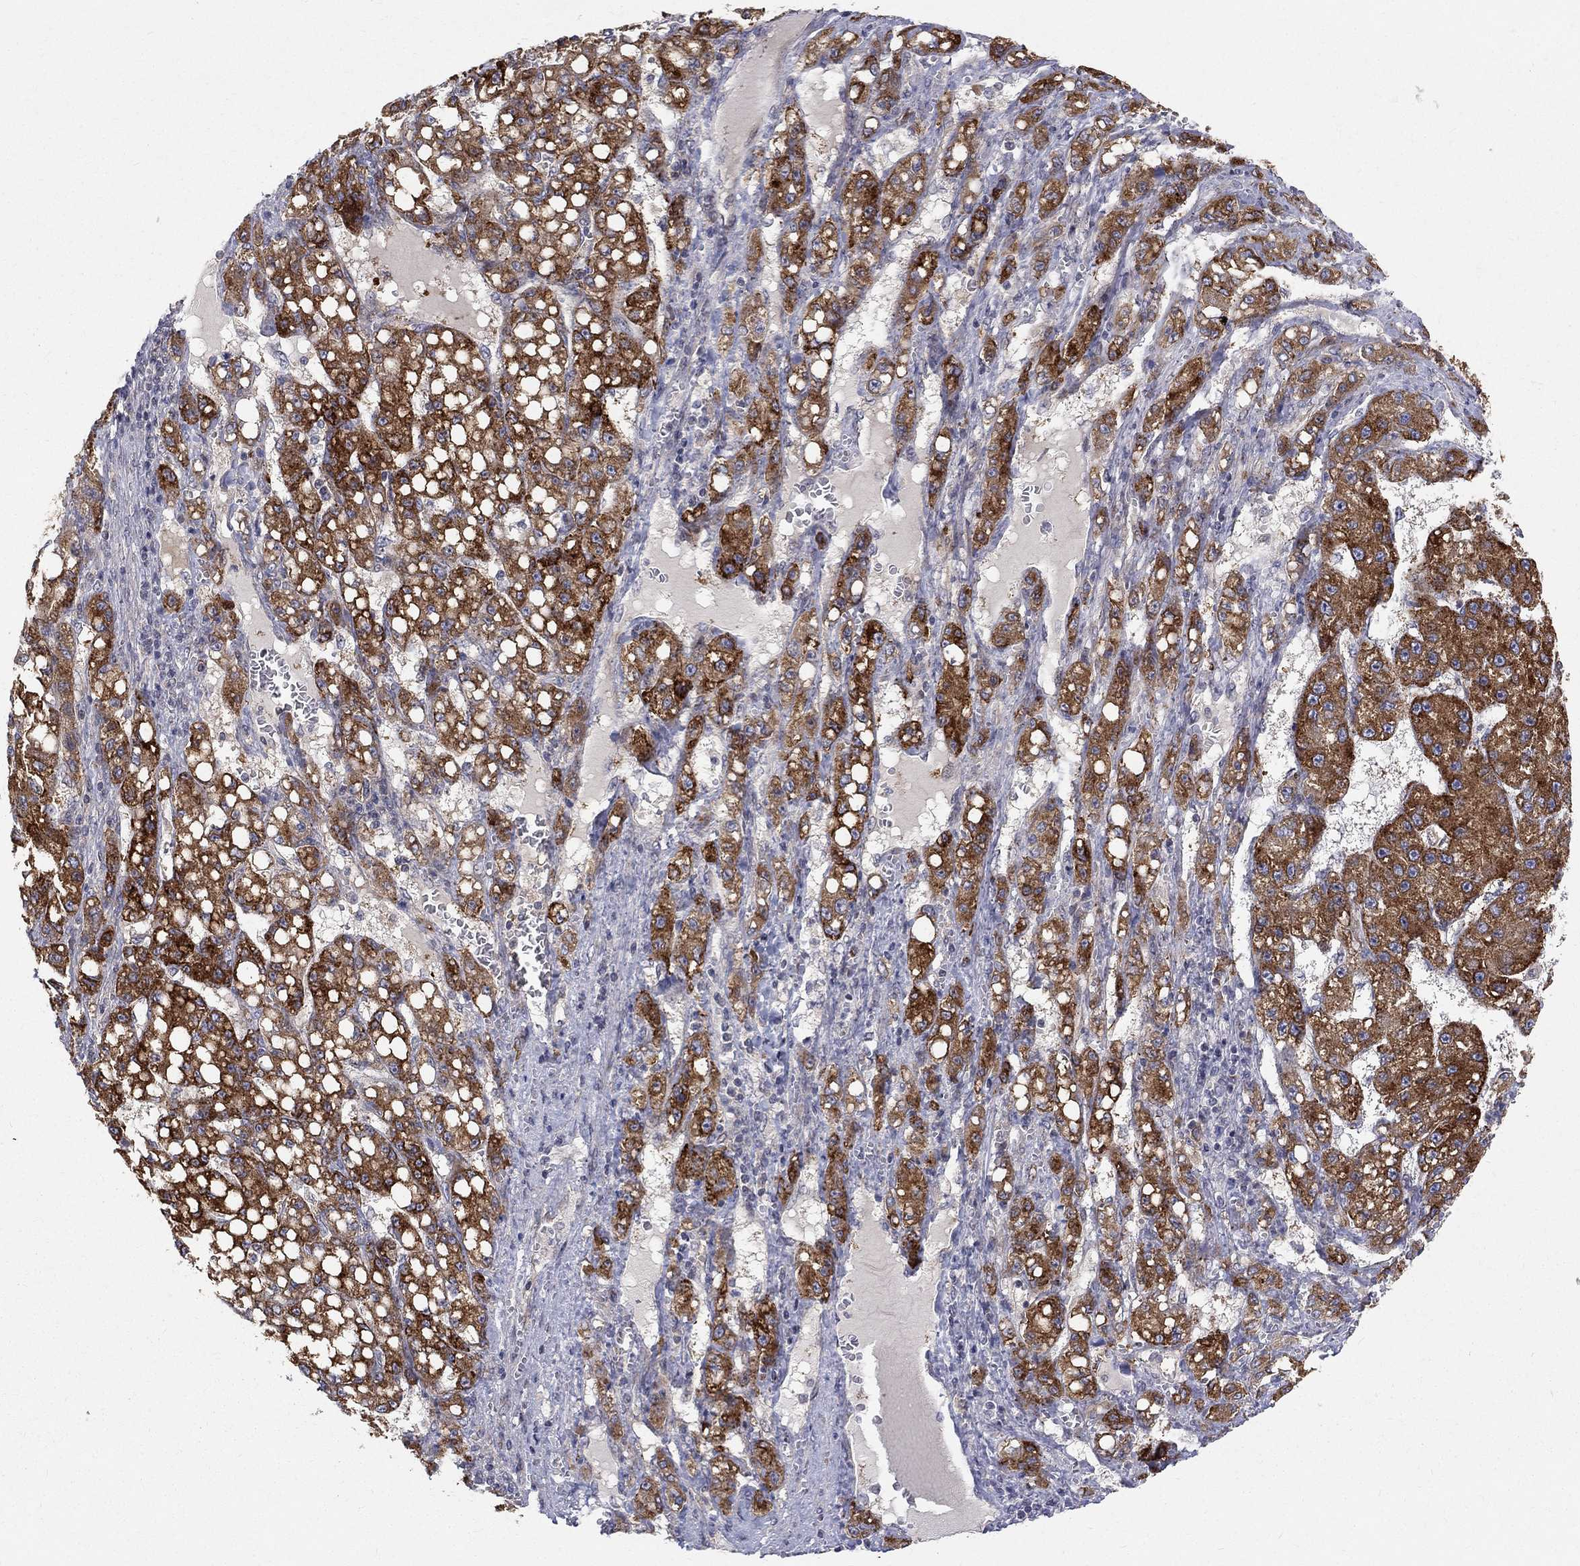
{"staining": {"intensity": "strong", "quantity": ">75%", "location": "cytoplasmic/membranous"}, "tissue": "liver cancer", "cell_type": "Tumor cells", "image_type": "cancer", "snomed": [{"axis": "morphology", "description": "Carcinoma, Hepatocellular, NOS"}, {"axis": "topography", "description": "Liver"}], "caption": "Immunohistochemistry (IHC) (DAB (3,3'-diaminobenzidine)) staining of human liver cancer (hepatocellular carcinoma) reveals strong cytoplasmic/membranous protein expression in approximately >75% of tumor cells. (Brightfield microscopy of DAB IHC at high magnification).", "gene": "WDR19", "patient": {"sex": "female", "age": 65}}